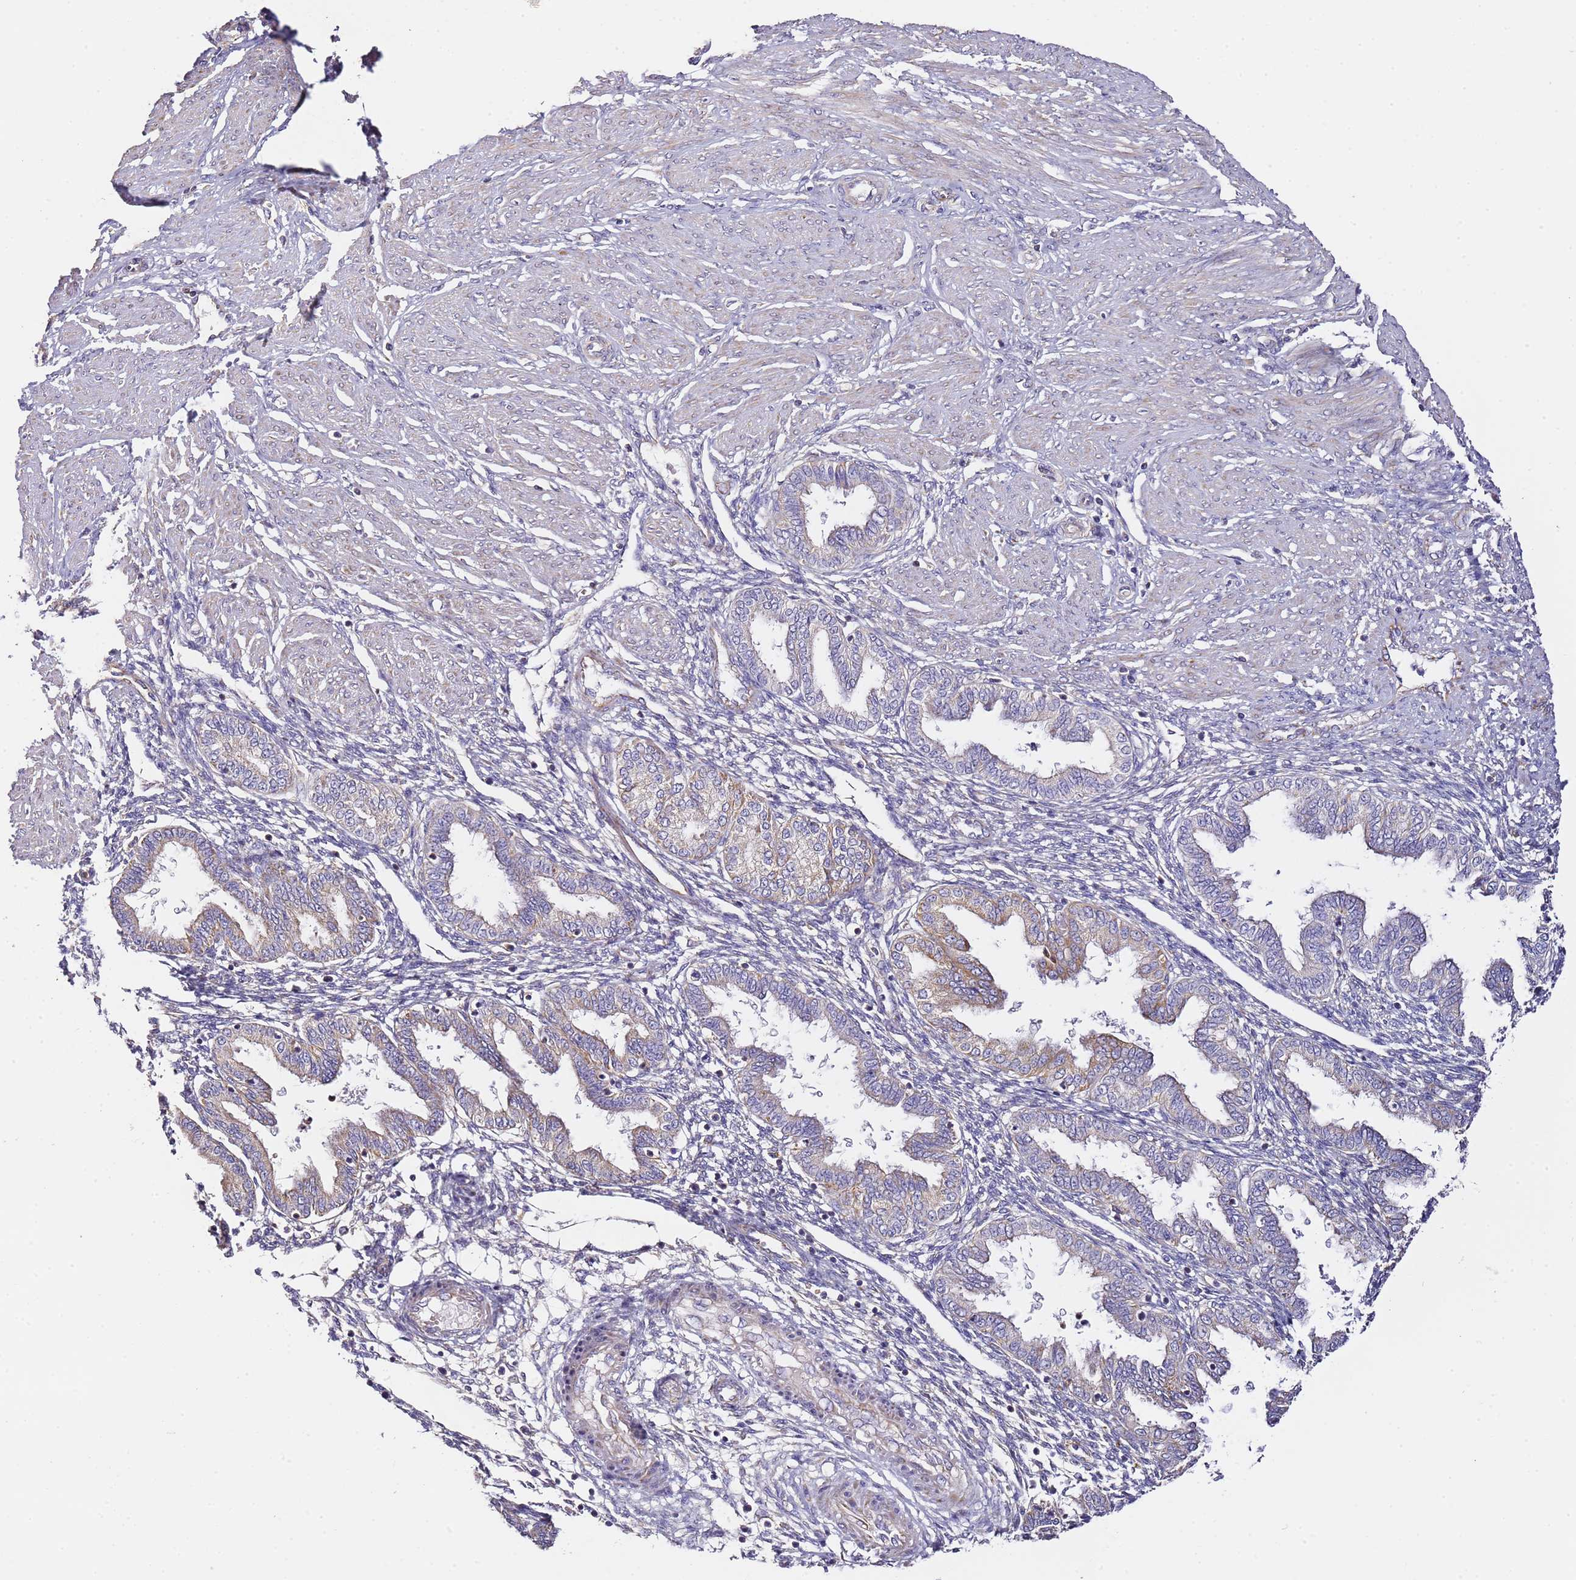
{"staining": {"intensity": "negative", "quantity": "none", "location": "none"}, "tissue": "endometrium", "cell_type": "Cells in endometrial stroma", "image_type": "normal", "snomed": [{"axis": "morphology", "description": "Normal tissue, NOS"}, {"axis": "topography", "description": "Endometrium"}], "caption": "Immunohistochemical staining of normal human endometrium shows no significant positivity in cells in endometrial stroma.", "gene": "OR2B11", "patient": {"sex": "female", "age": 33}}